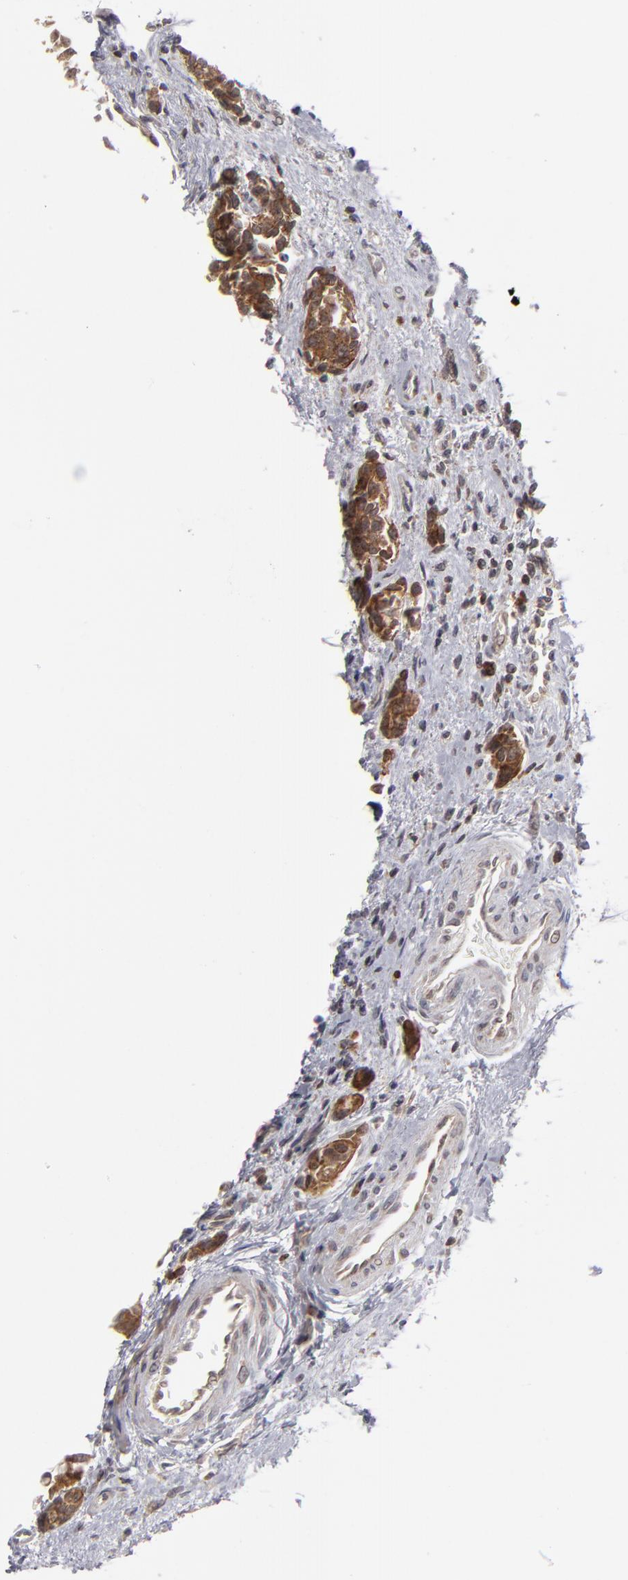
{"staining": {"intensity": "moderate", "quantity": ">75%", "location": "cytoplasmic/membranous"}, "tissue": "urothelial cancer", "cell_type": "Tumor cells", "image_type": "cancer", "snomed": [{"axis": "morphology", "description": "Urothelial carcinoma, High grade"}, {"axis": "topography", "description": "Urinary bladder"}], "caption": "Immunohistochemical staining of human high-grade urothelial carcinoma displays moderate cytoplasmic/membranous protein staining in approximately >75% of tumor cells.", "gene": "GLCCI1", "patient": {"sex": "male", "age": 78}}